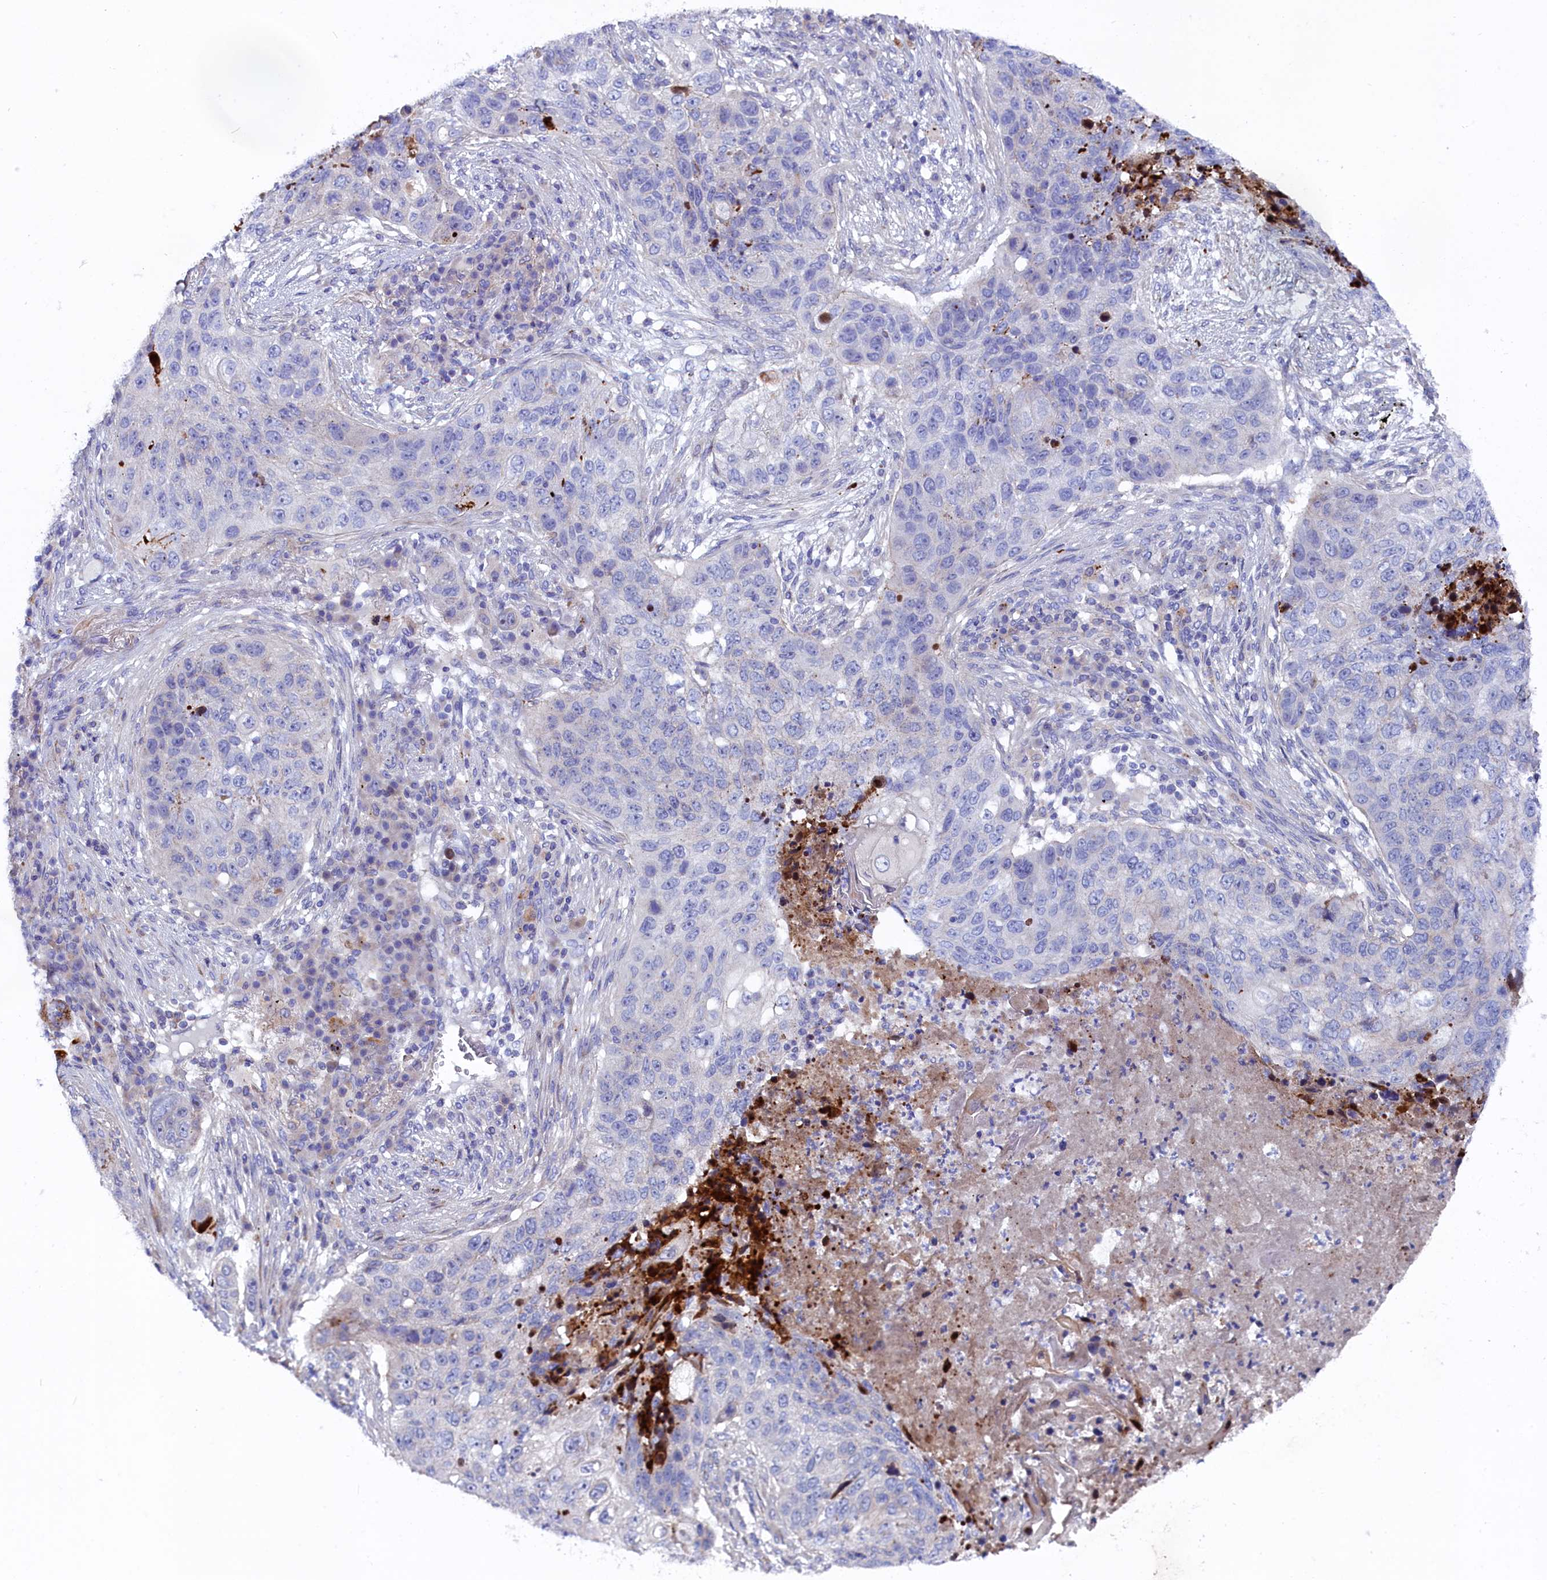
{"staining": {"intensity": "negative", "quantity": "none", "location": "none"}, "tissue": "lung cancer", "cell_type": "Tumor cells", "image_type": "cancer", "snomed": [{"axis": "morphology", "description": "Squamous cell carcinoma, NOS"}, {"axis": "topography", "description": "Lung"}], "caption": "DAB immunohistochemical staining of lung cancer (squamous cell carcinoma) shows no significant staining in tumor cells.", "gene": "NUDT7", "patient": {"sex": "female", "age": 63}}